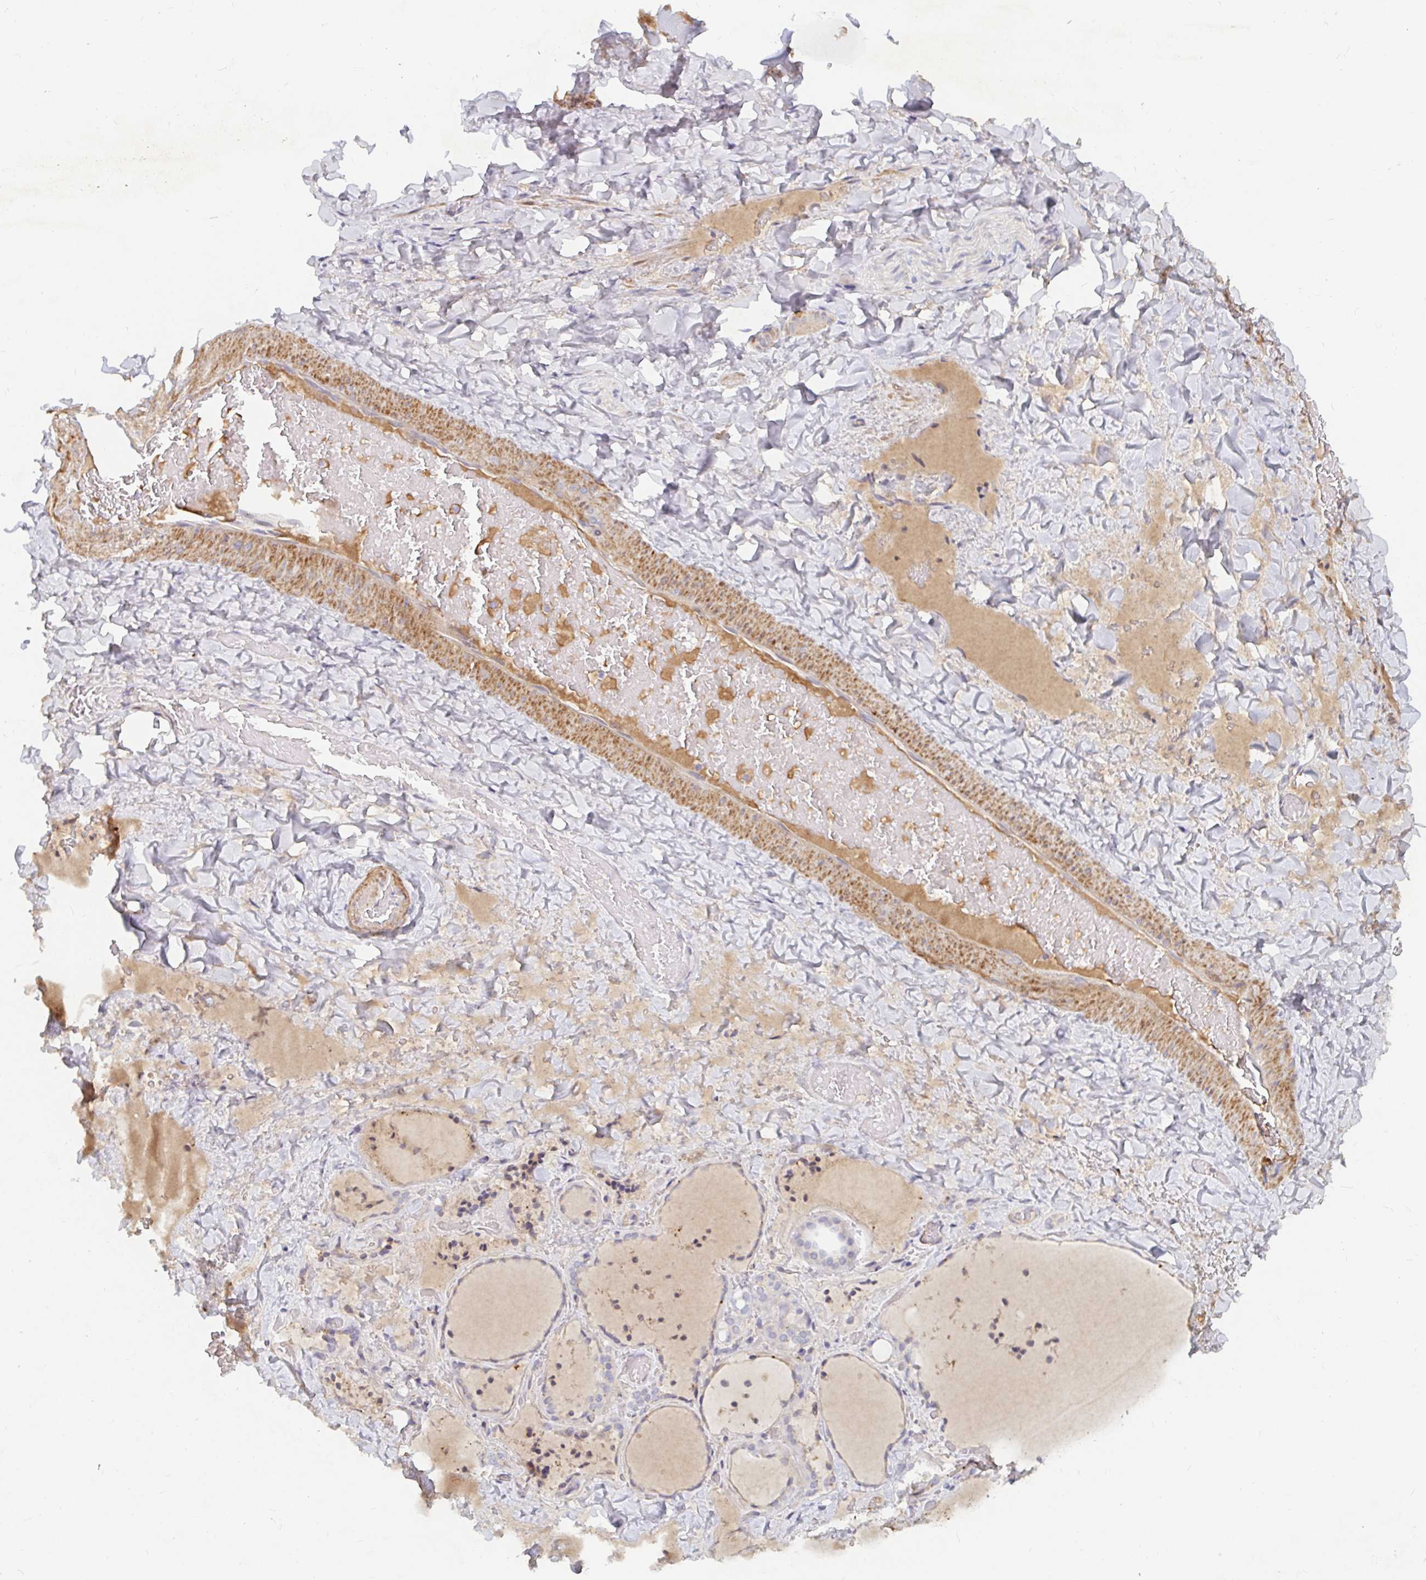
{"staining": {"intensity": "moderate", "quantity": "25%-75%", "location": "cytoplasmic/membranous"}, "tissue": "thyroid gland", "cell_type": "Glandular cells", "image_type": "normal", "snomed": [{"axis": "morphology", "description": "Normal tissue, NOS"}, {"axis": "topography", "description": "Thyroid gland"}], "caption": "IHC of unremarkable thyroid gland shows medium levels of moderate cytoplasmic/membranous staining in about 25%-75% of glandular cells. (DAB (3,3'-diaminobenzidine) = brown stain, brightfield microscopy at high magnification).", "gene": "NME9", "patient": {"sex": "female", "age": 36}}